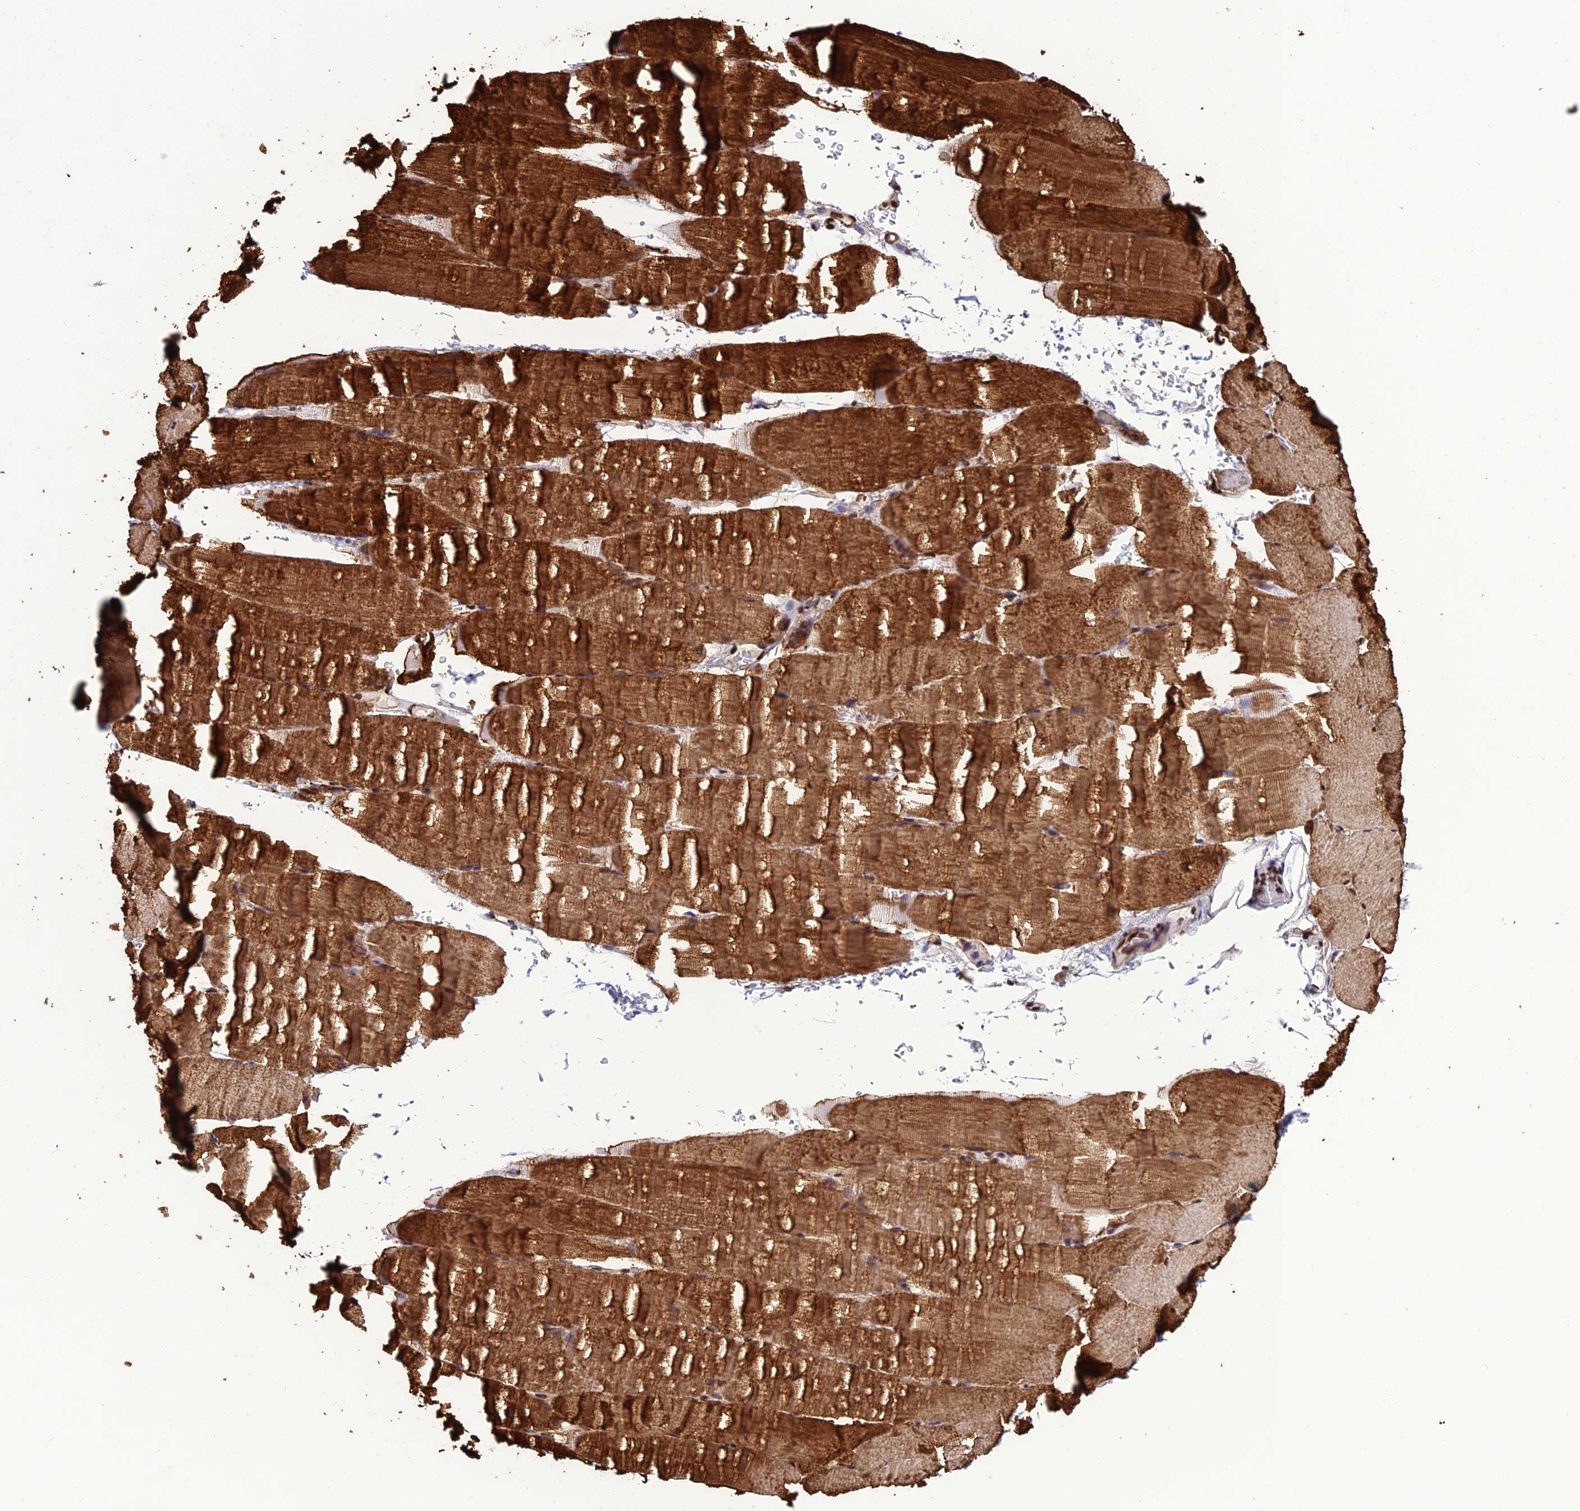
{"staining": {"intensity": "strong", "quantity": ">75%", "location": "cytoplasmic/membranous"}, "tissue": "skeletal muscle", "cell_type": "Myocytes", "image_type": "normal", "snomed": [{"axis": "morphology", "description": "Normal tissue, NOS"}, {"axis": "topography", "description": "Skeletal muscle"}, {"axis": "topography", "description": "Parathyroid gland"}], "caption": "Immunohistochemical staining of benign human skeletal muscle displays strong cytoplasmic/membranous protein positivity in about >75% of myocytes.", "gene": "INO80E", "patient": {"sex": "female", "age": 37}}